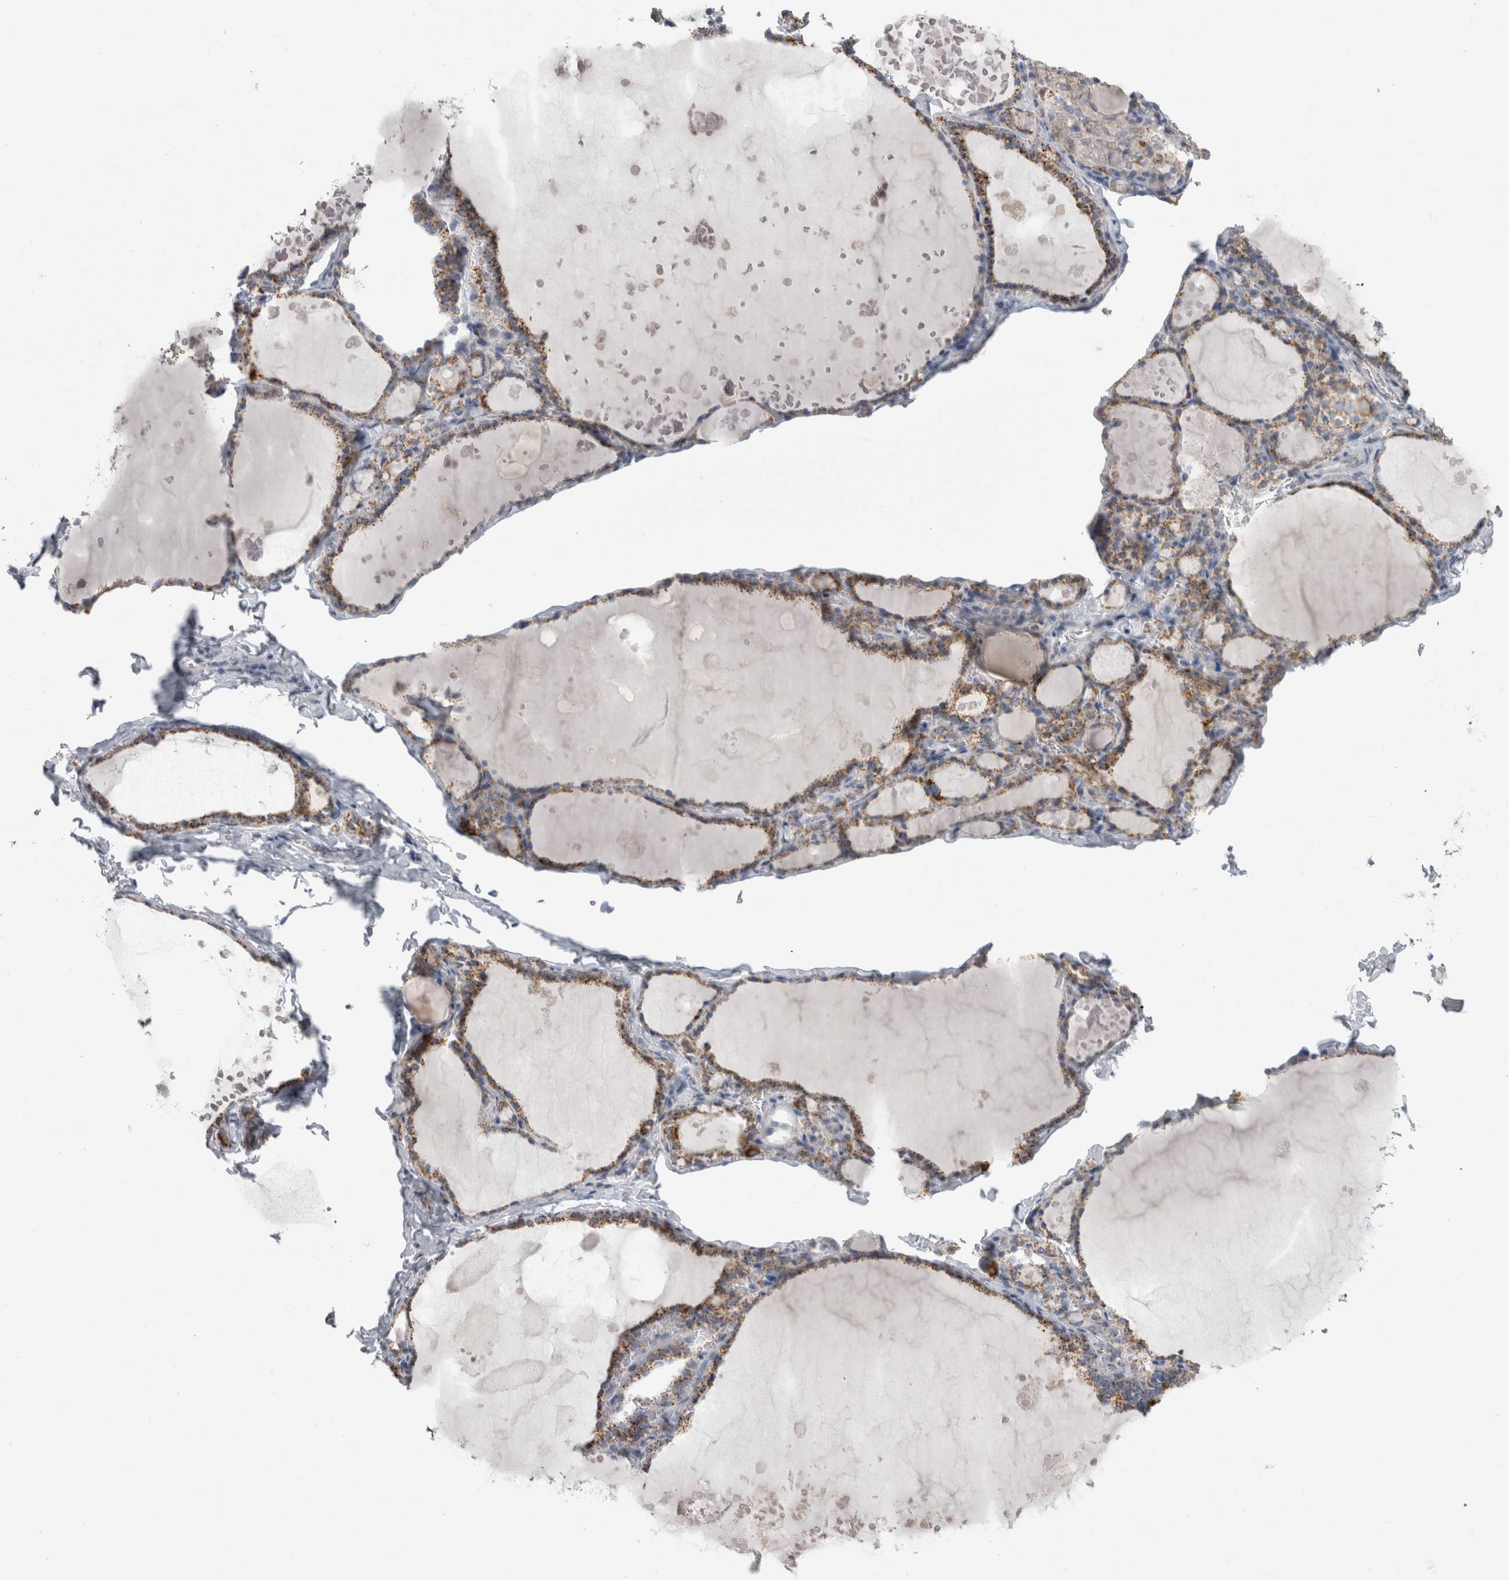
{"staining": {"intensity": "moderate", "quantity": ">75%", "location": "cytoplasmic/membranous"}, "tissue": "thyroid gland", "cell_type": "Glandular cells", "image_type": "normal", "snomed": [{"axis": "morphology", "description": "Normal tissue, NOS"}, {"axis": "topography", "description": "Thyroid gland"}], "caption": "About >75% of glandular cells in normal thyroid gland show moderate cytoplasmic/membranous protein expression as visualized by brown immunohistochemical staining.", "gene": "GATM", "patient": {"sex": "male", "age": 56}}